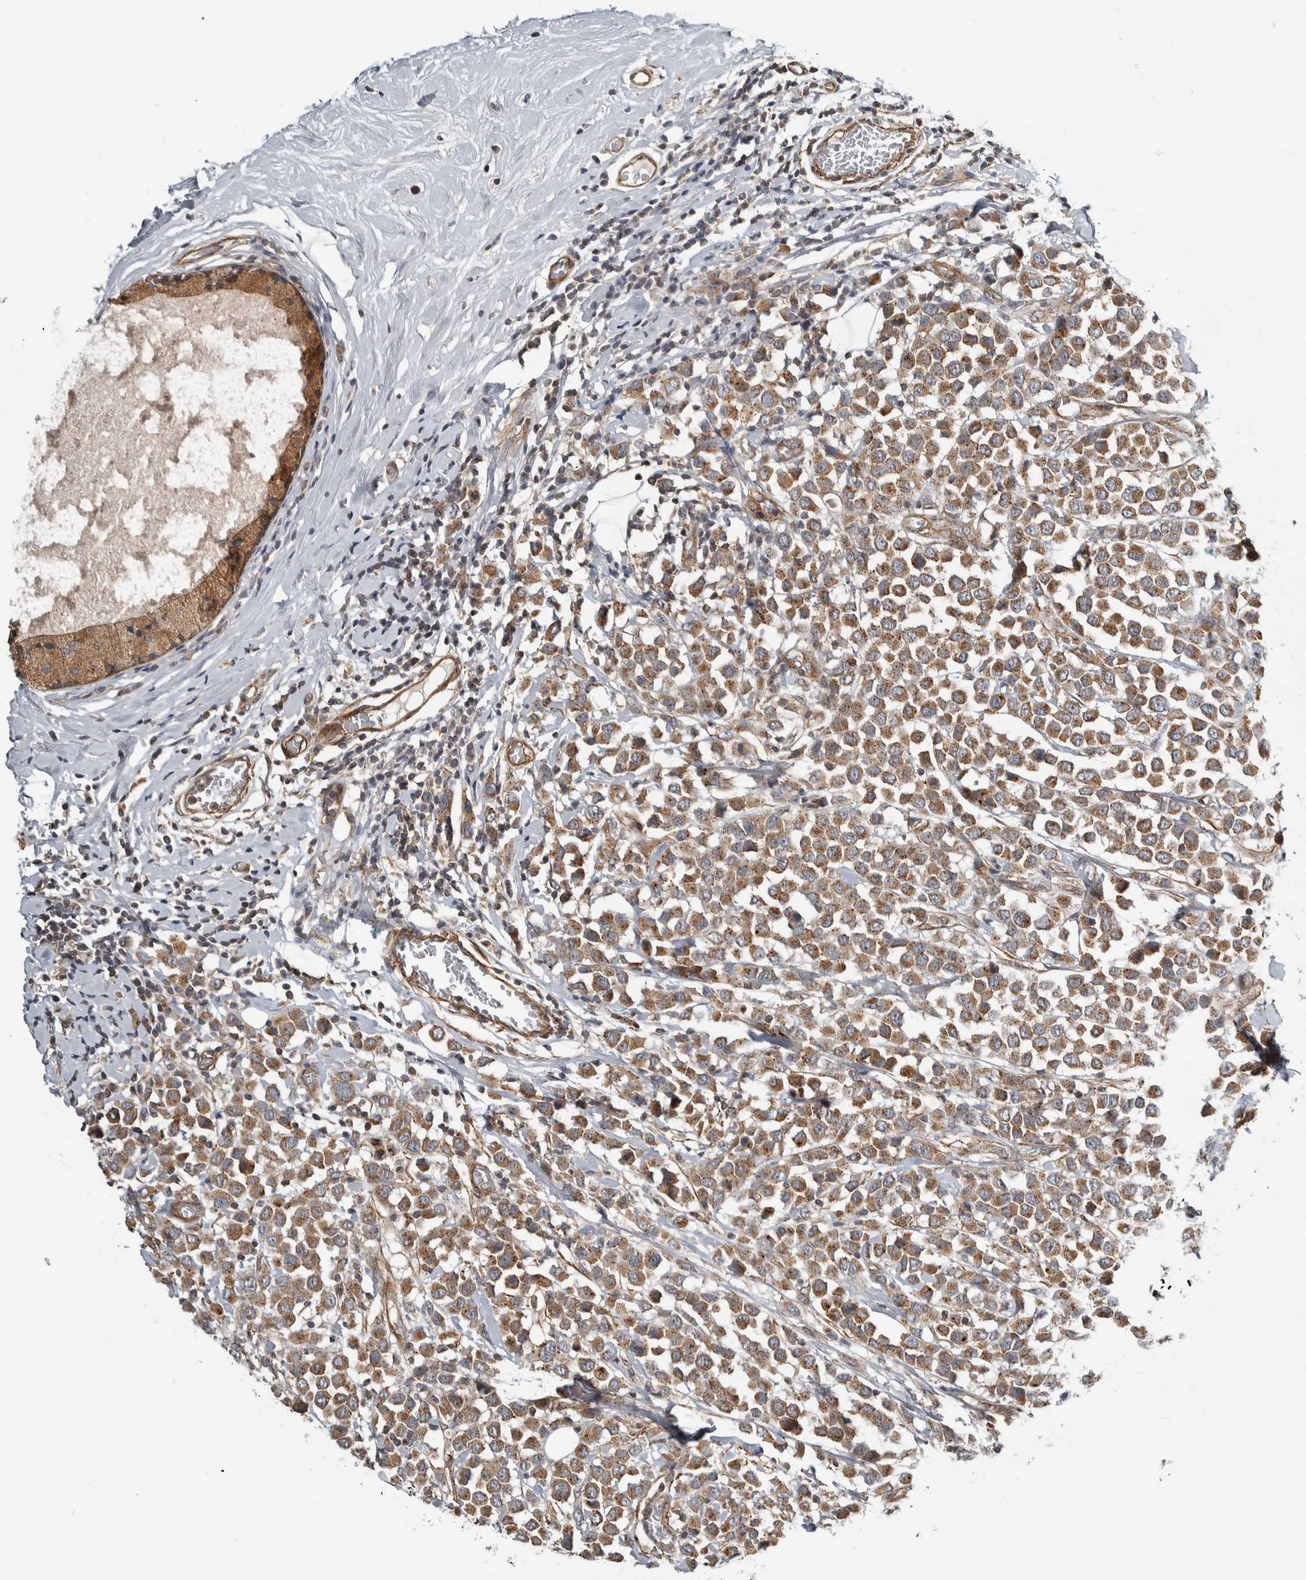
{"staining": {"intensity": "moderate", "quantity": ">75%", "location": "cytoplasmic/membranous"}, "tissue": "breast cancer", "cell_type": "Tumor cells", "image_type": "cancer", "snomed": [{"axis": "morphology", "description": "Duct carcinoma"}, {"axis": "topography", "description": "Breast"}], "caption": "Protein positivity by immunohistochemistry (IHC) displays moderate cytoplasmic/membranous expression in about >75% of tumor cells in breast cancer (invasive ductal carcinoma).", "gene": "TBC1D31", "patient": {"sex": "female", "age": 61}}